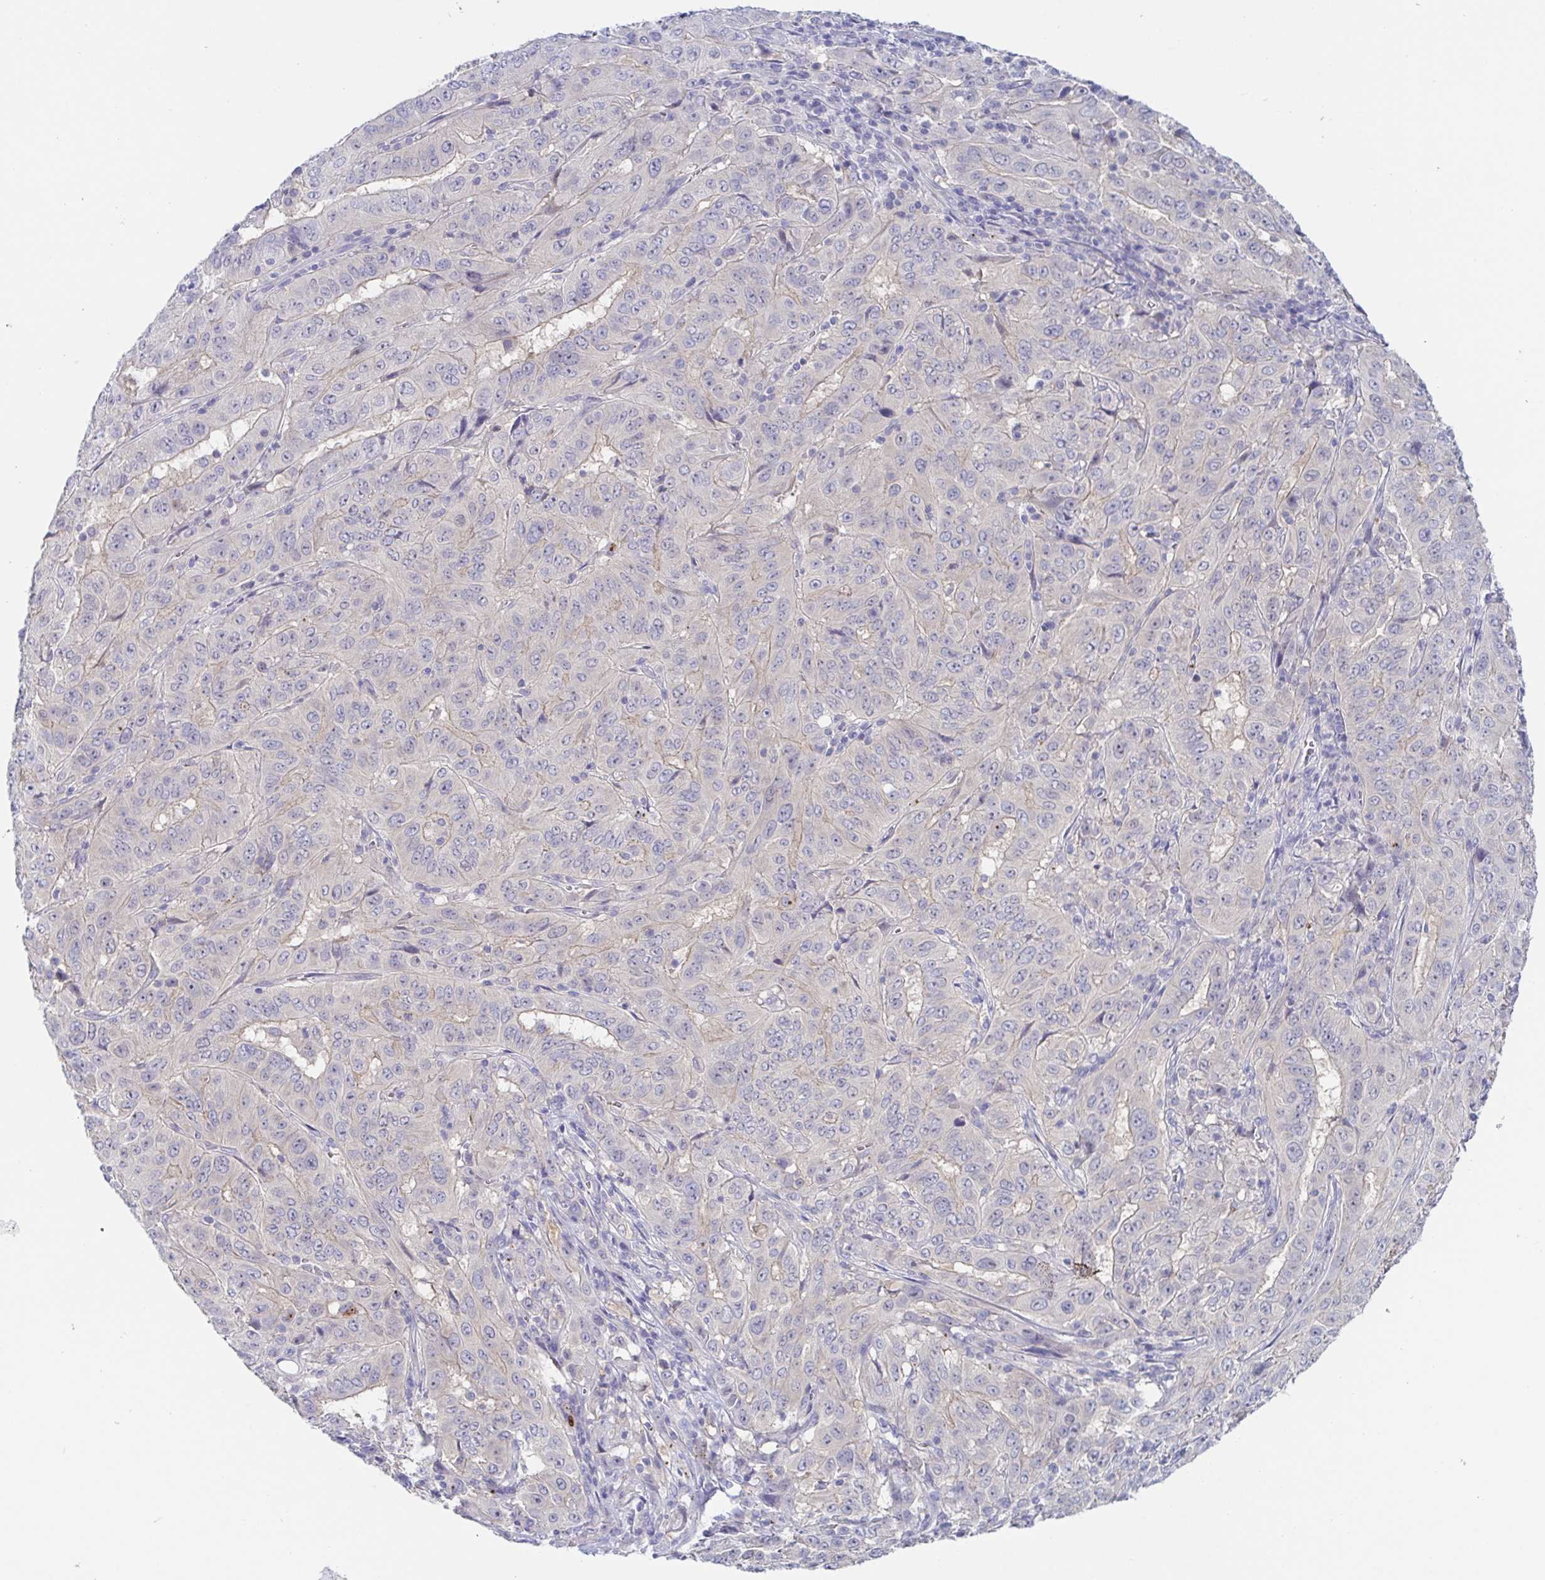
{"staining": {"intensity": "negative", "quantity": "none", "location": "none"}, "tissue": "pancreatic cancer", "cell_type": "Tumor cells", "image_type": "cancer", "snomed": [{"axis": "morphology", "description": "Adenocarcinoma, NOS"}, {"axis": "topography", "description": "Pancreas"}], "caption": "Protein analysis of adenocarcinoma (pancreatic) reveals no significant positivity in tumor cells. Nuclei are stained in blue.", "gene": "HTR2A", "patient": {"sex": "male", "age": 63}}